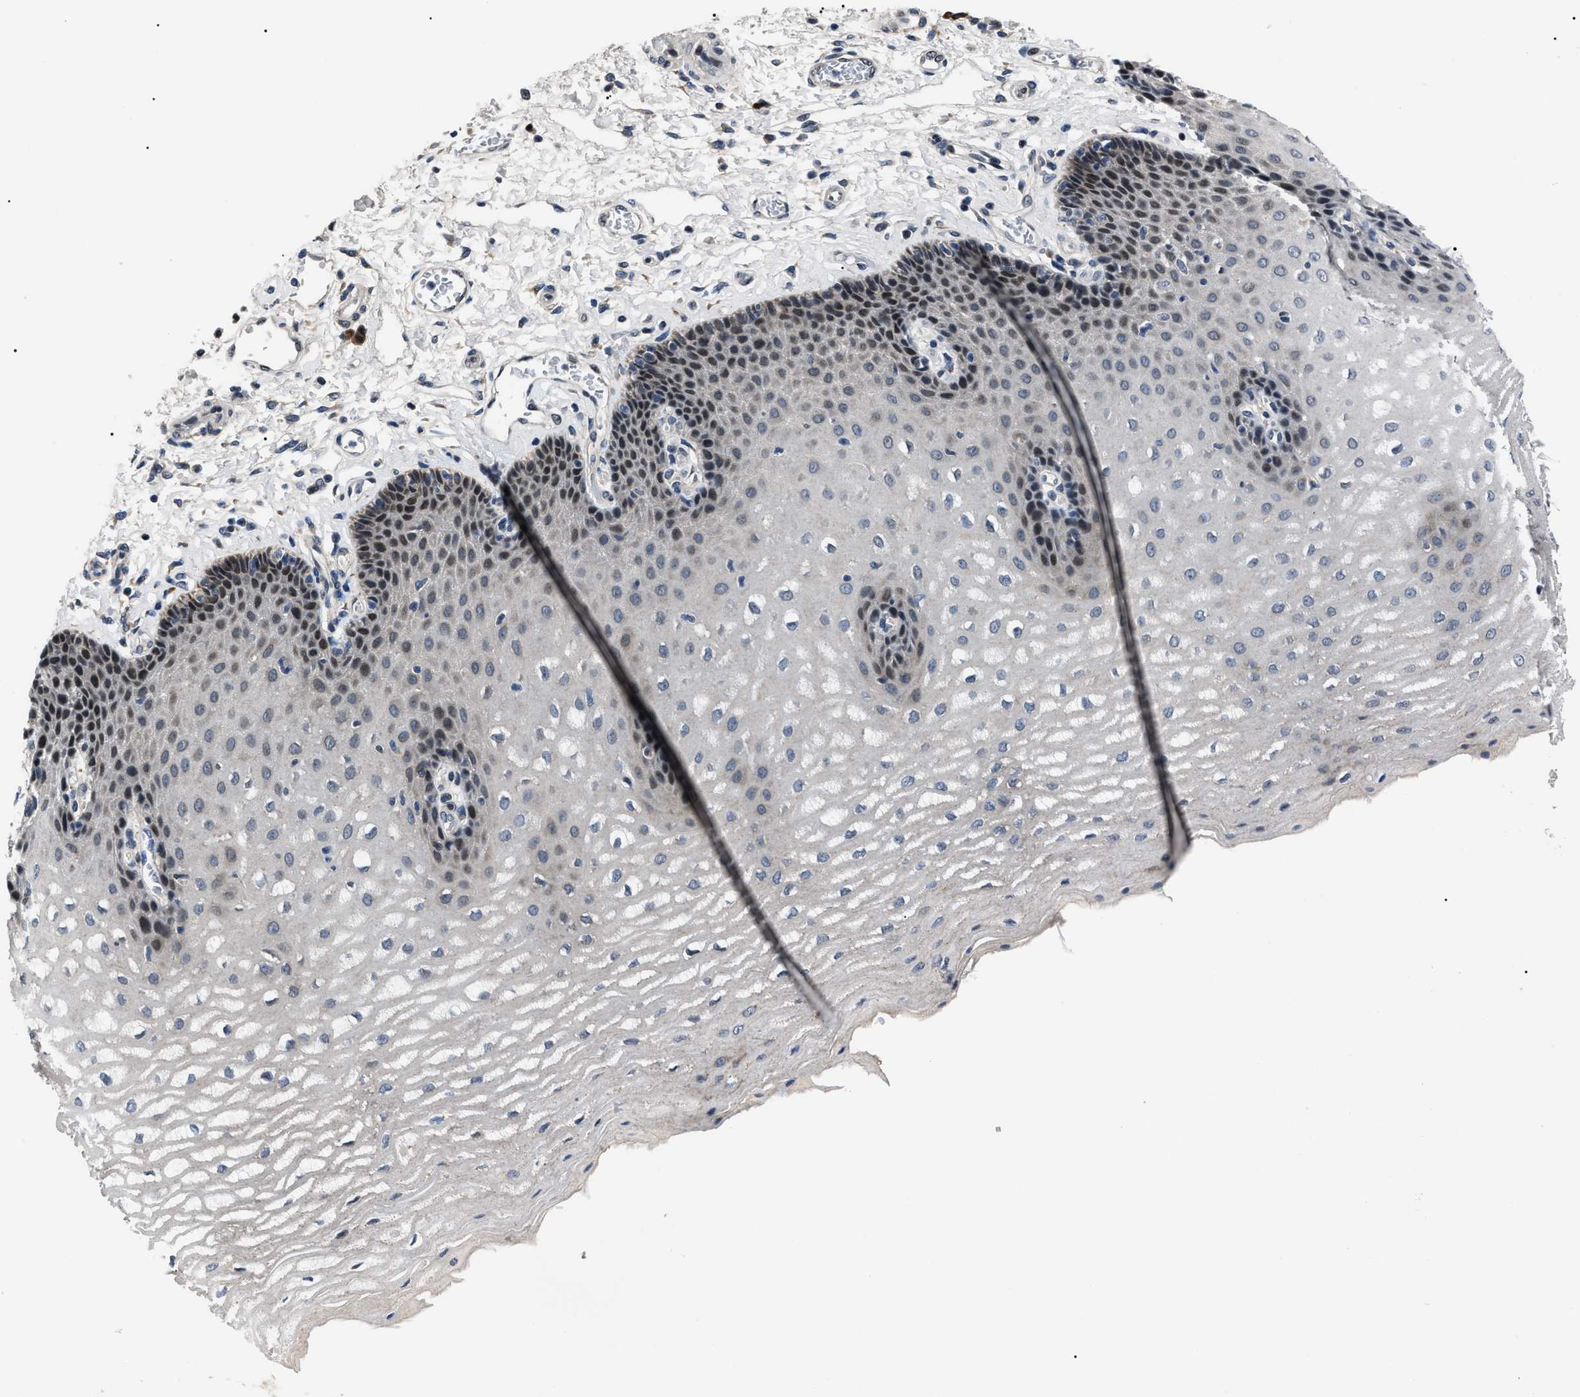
{"staining": {"intensity": "moderate", "quantity": "25%-75%", "location": "cytoplasmic/membranous"}, "tissue": "esophagus", "cell_type": "Squamous epithelial cells", "image_type": "normal", "snomed": [{"axis": "morphology", "description": "Normal tissue, NOS"}, {"axis": "topography", "description": "Esophagus"}], "caption": "Normal esophagus exhibits moderate cytoplasmic/membranous expression in about 25%-75% of squamous epithelial cells.", "gene": "LRRC14", "patient": {"sex": "male", "age": 54}}